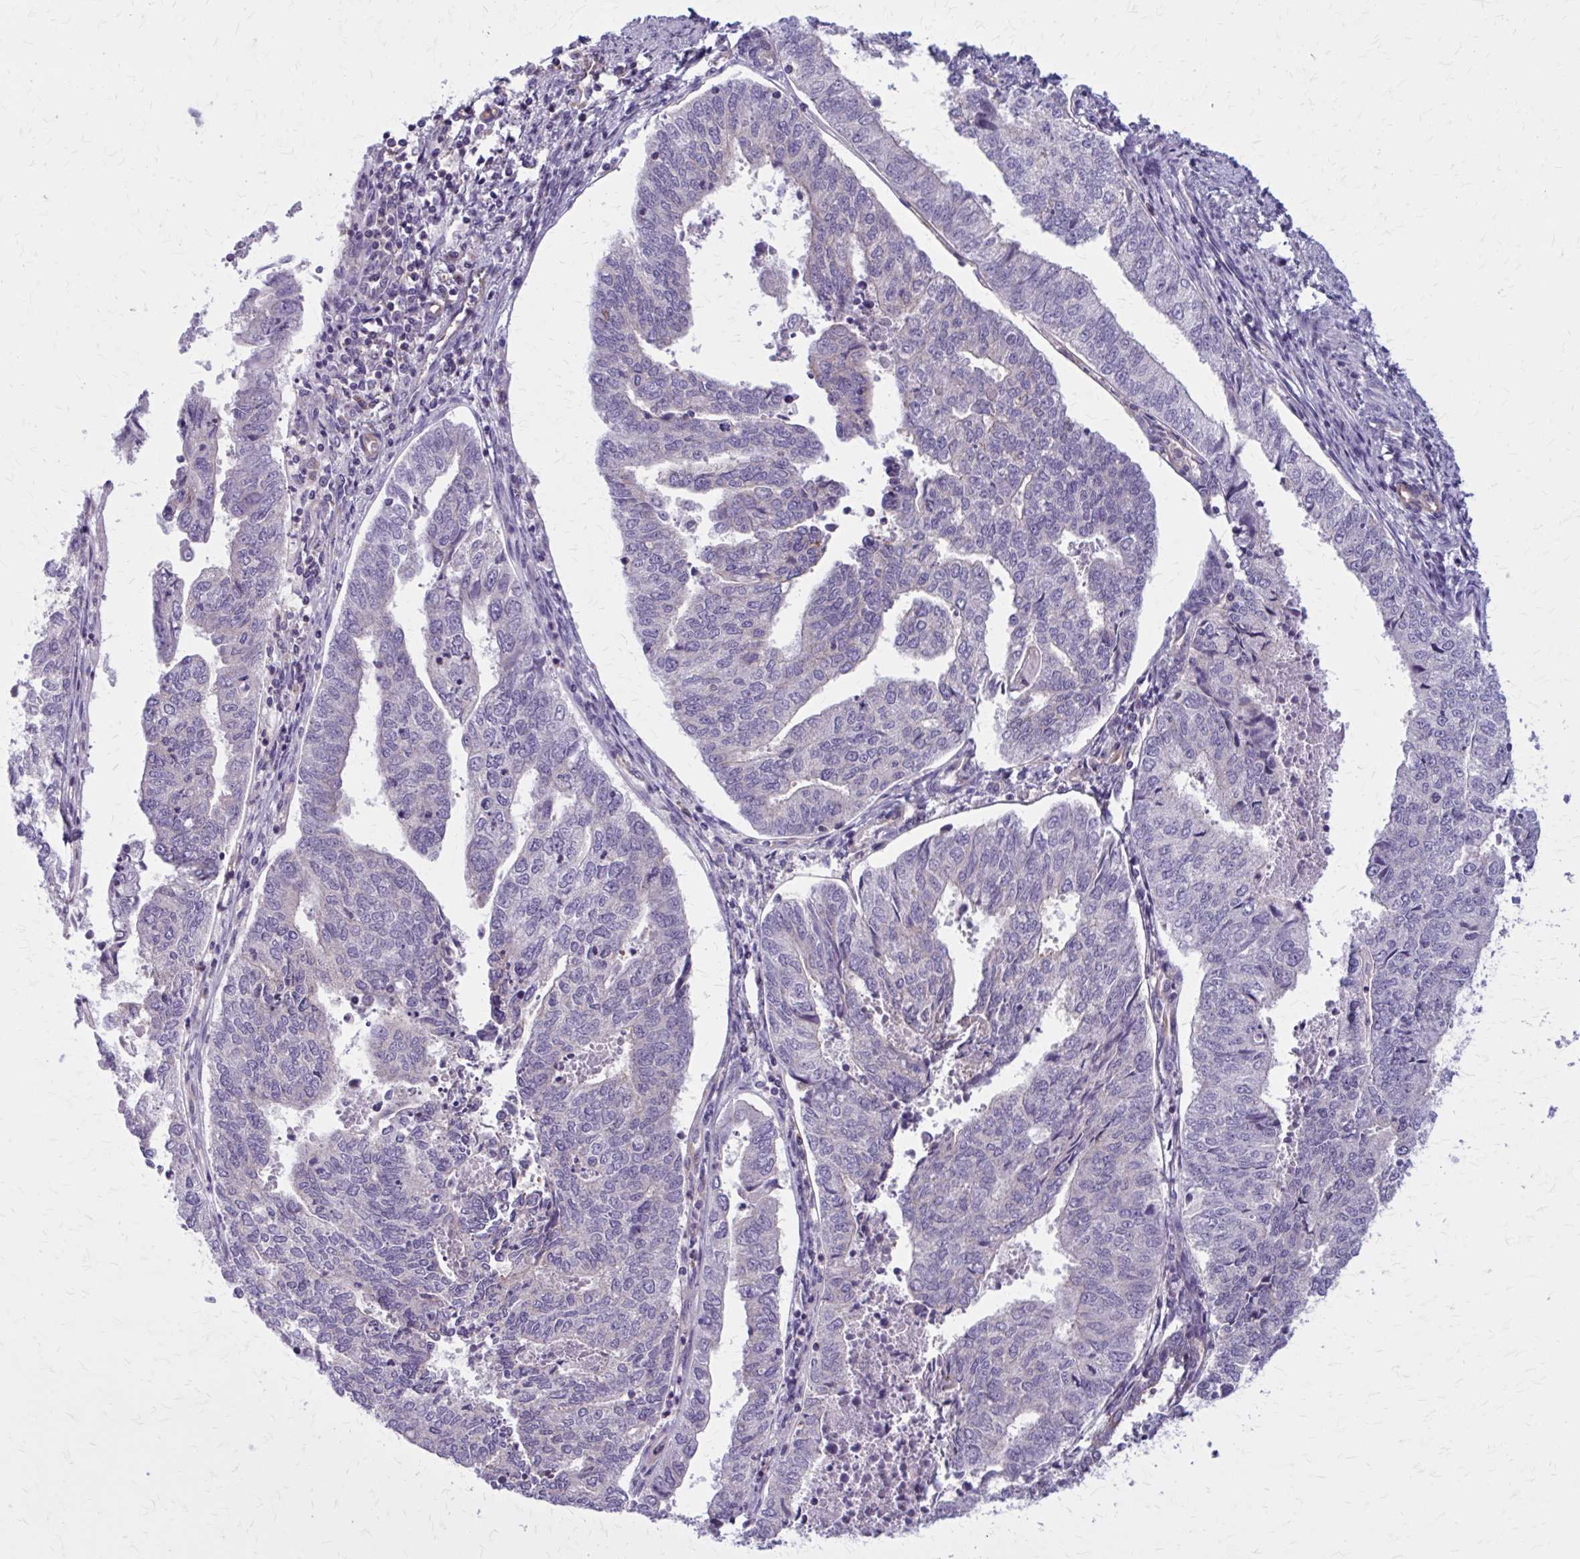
{"staining": {"intensity": "negative", "quantity": "none", "location": "none"}, "tissue": "endometrial cancer", "cell_type": "Tumor cells", "image_type": "cancer", "snomed": [{"axis": "morphology", "description": "Adenocarcinoma, NOS"}, {"axis": "topography", "description": "Endometrium"}], "caption": "IHC of human endometrial adenocarcinoma shows no expression in tumor cells.", "gene": "ZDHHC7", "patient": {"sex": "female", "age": 73}}